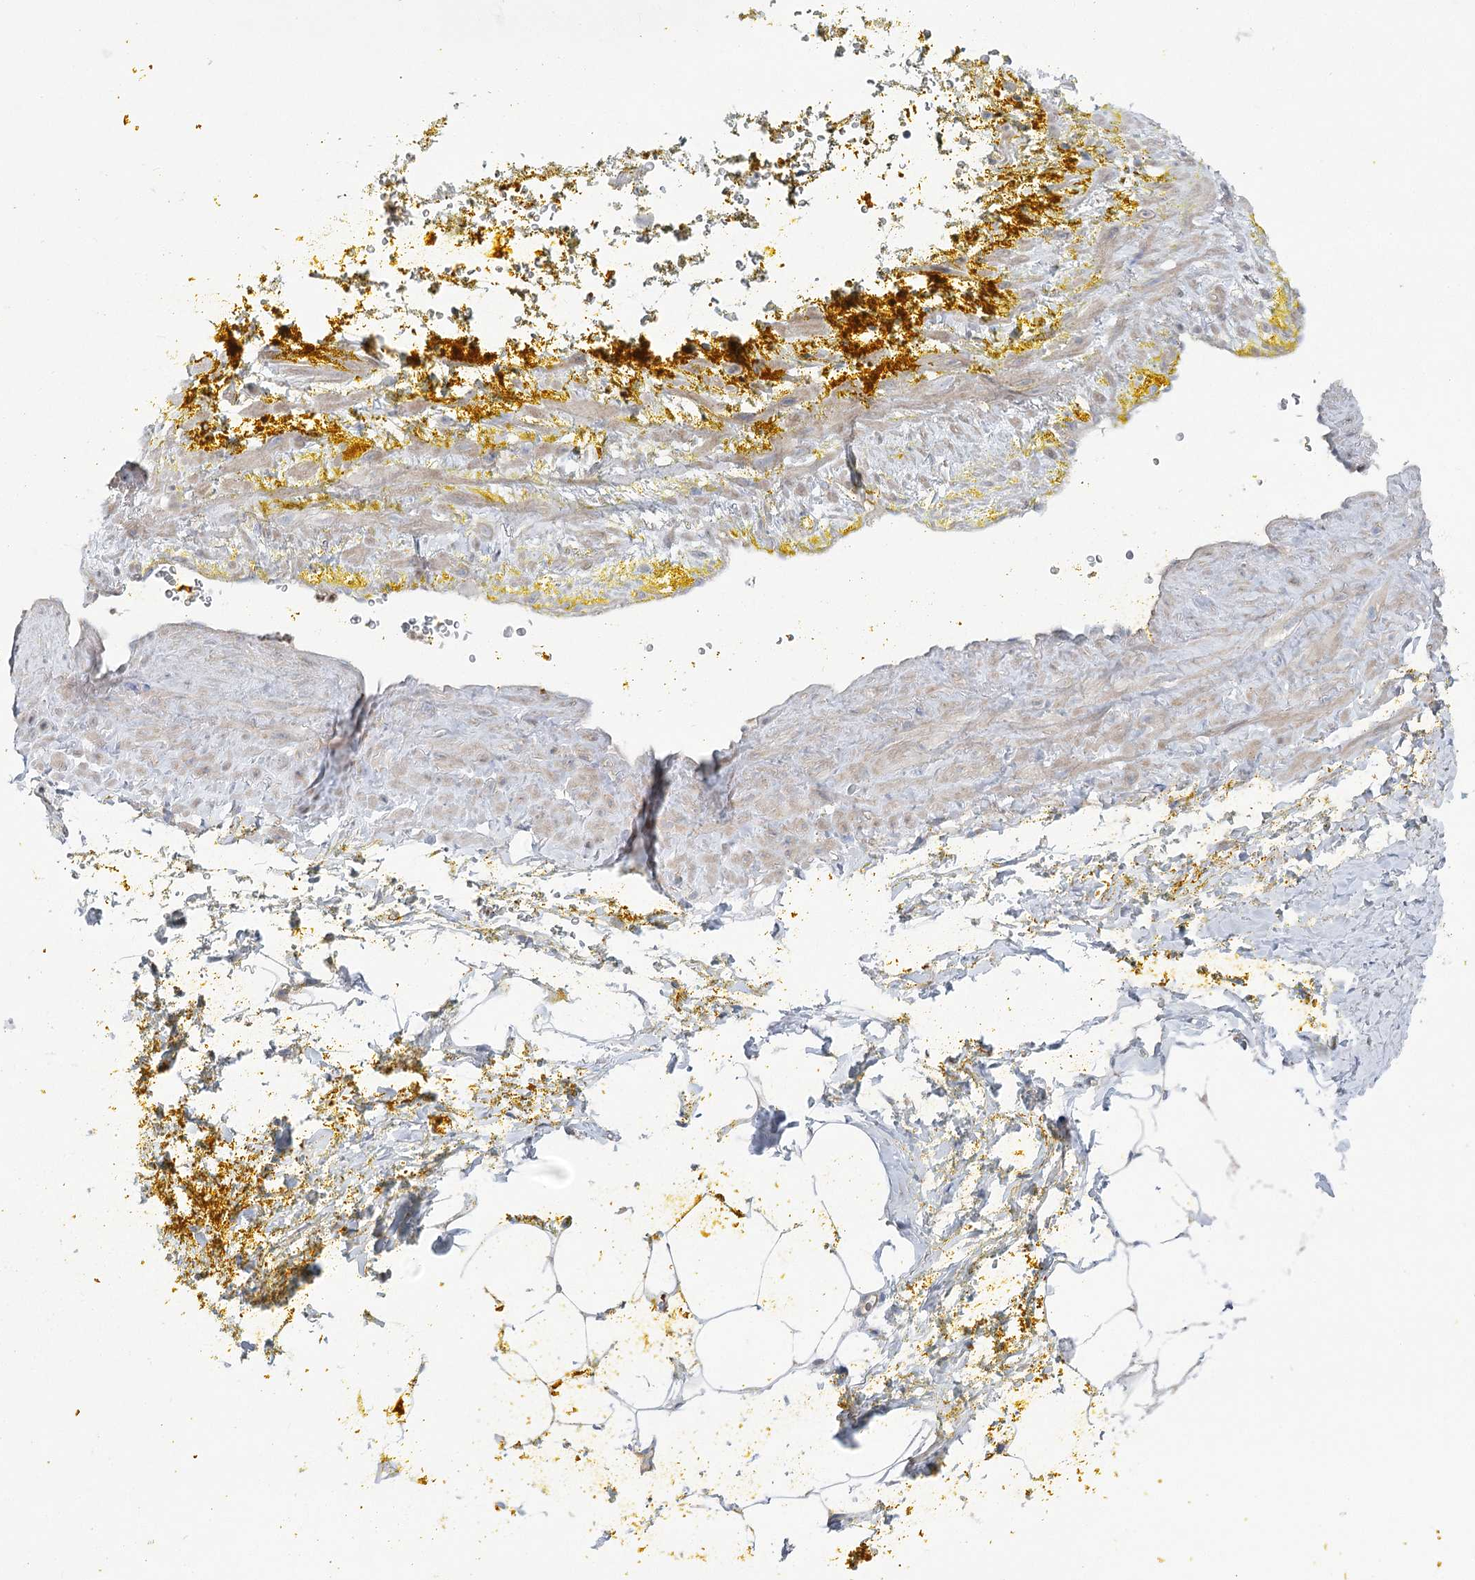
{"staining": {"intensity": "weak", "quantity": "<25%", "location": "cytoplasmic/membranous"}, "tissue": "adipose tissue", "cell_type": "Adipocytes", "image_type": "normal", "snomed": [{"axis": "morphology", "description": "Normal tissue, NOS"}, {"axis": "morphology", "description": "Adenocarcinoma, Low grade"}, {"axis": "topography", "description": "Prostate"}, {"axis": "topography", "description": "Peripheral nerve tissue"}], "caption": "Immunohistochemistry of unremarkable adipose tissue displays no positivity in adipocytes.", "gene": "SCN11A", "patient": {"sex": "male", "age": 63}}